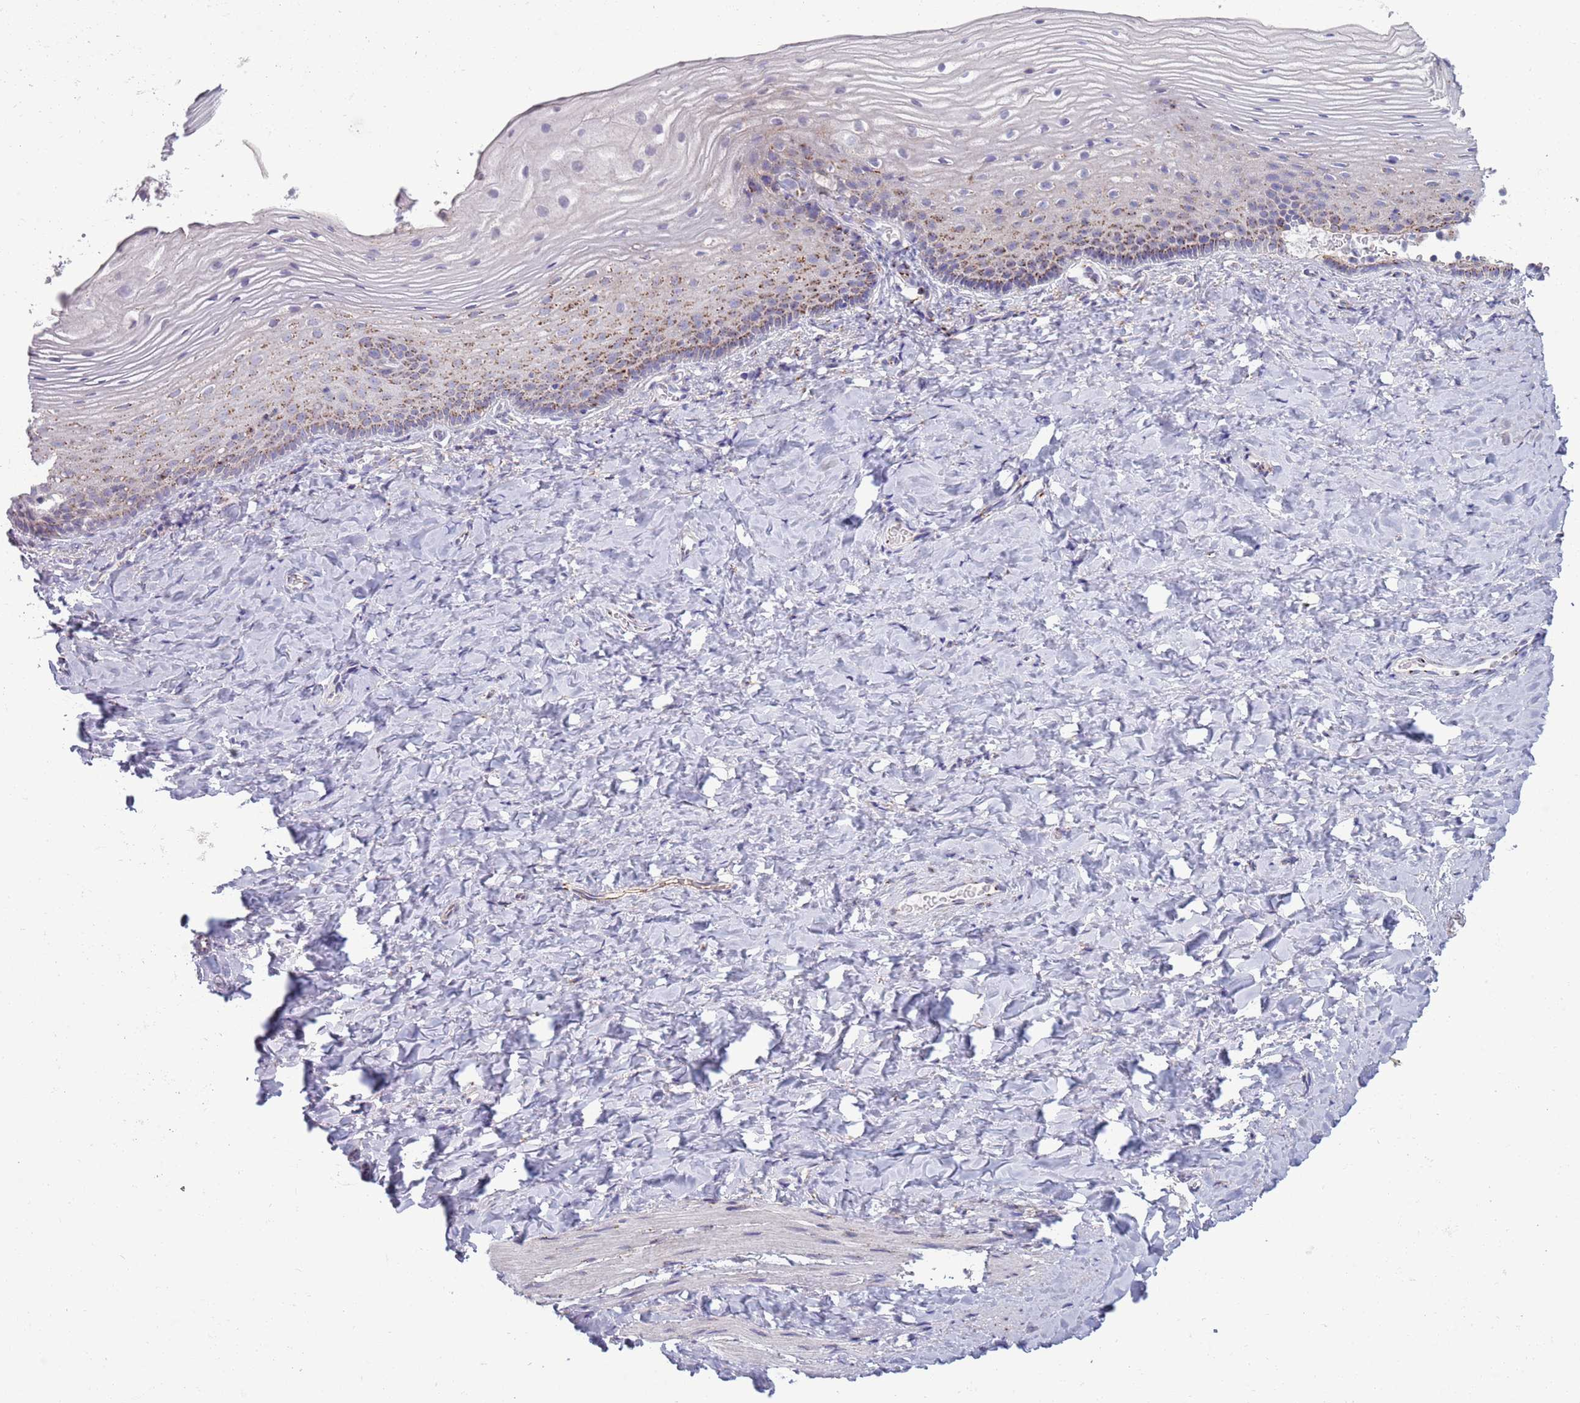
{"staining": {"intensity": "moderate", "quantity": "<25%", "location": "cytoplasmic/membranous"}, "tissue": "vagina", "cell_type": "Squamous epithelial cells", "image_type": "normal", "snomed": [{"axis": "morphology", "description": "Normal tissue, NOS"}, {"axis": "topography", "description": "Vagina"}], "caption": "Immunohistochemical staining of normal vagina exhibits moderate cytoplasmic/membranous protein positivity in approximately <25% of squamous epithelial cells.", "gene": "ACSBG1", "patient": {"sex": "female", "age": 60}}